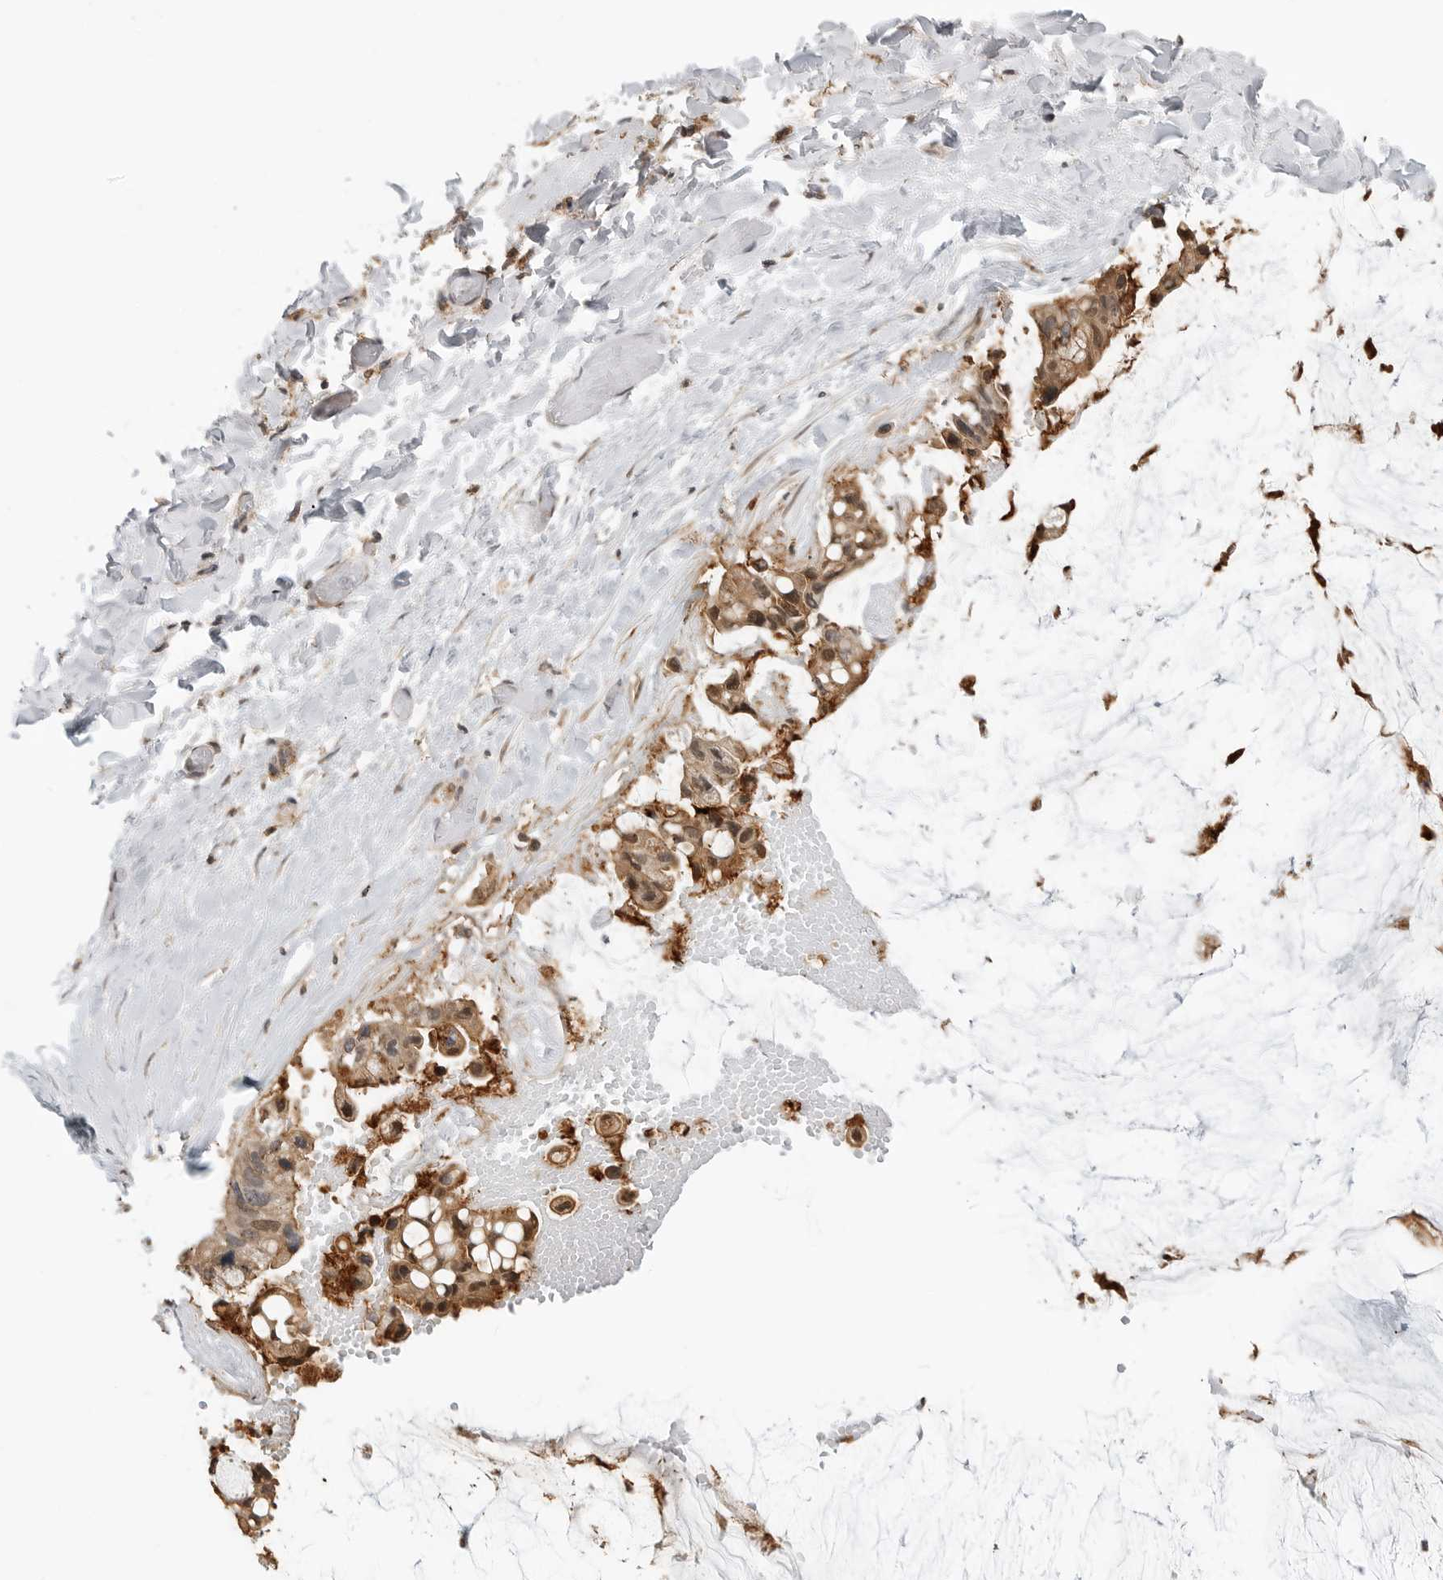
{"staining": {"intensity": "moderate", "quantity": ">75%", "location": "cytoplasmic/membranous"}, "tissue": "ovarian cancer", "cell_type": "Tumor cells", "image_type": "cancer", "snomed": [{"axis": "morphology", "description": "Cystadenocarcinoma, mucinous, NOS"}, {"axis": "topography", "description": "Ovary"}], "caption": "Brown immunohistochemical staining in human ovarian cancer reveals moderate cytoplasmic/membranous staining in about >75% of tumor cells. Nuclei are stained in blue.", "gene": "ANXA11", "patient": {"sex": "female", "age": 39}}